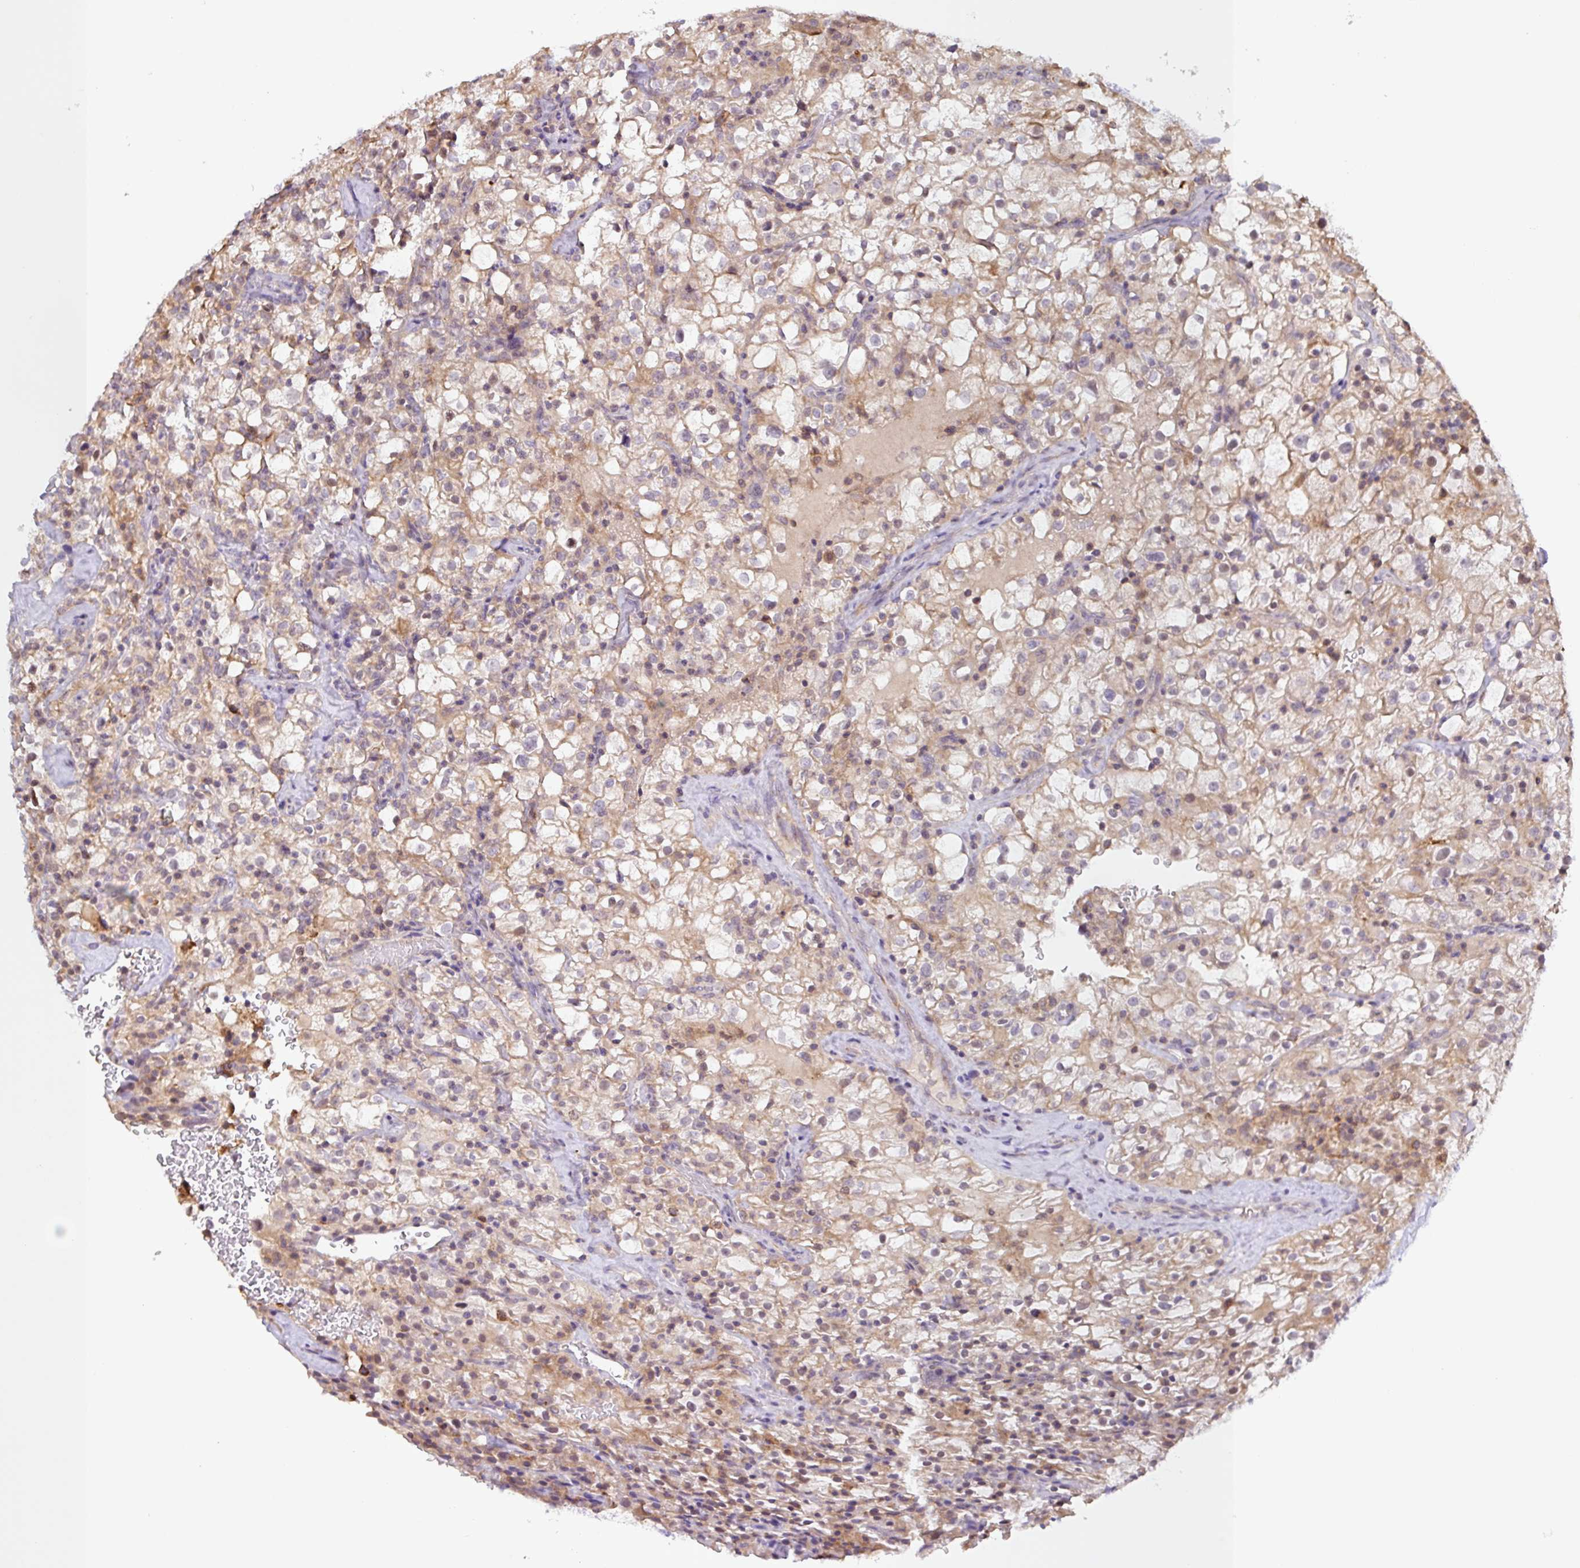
{"staining": {"intensity": "weak", "quantity": "25%-75%", "location": "cytoplasmic/membranous"}, "tissue": "renal cancer", "cell_type": "Tumor cells", "image_type": "cancer", "snomed": [{"axis": "morphology", "description": "Adenocarcinoma, NOS"}, {"axis": "topography", "description": "Kidney"}], "caption": "The immunohistochemical stain labels weak cytoplasmic/membranous staining in tumor cells of renal cancer (adenocarcinoma) tissue. The staining was performed using DAB (3,3'-diaminobenzidine), with brown indicating positive protein expression. Nuclei are stained blue with hematoxylin.", "gene": "SFTPB", "patient": {"sex": "female", "age": 74}}